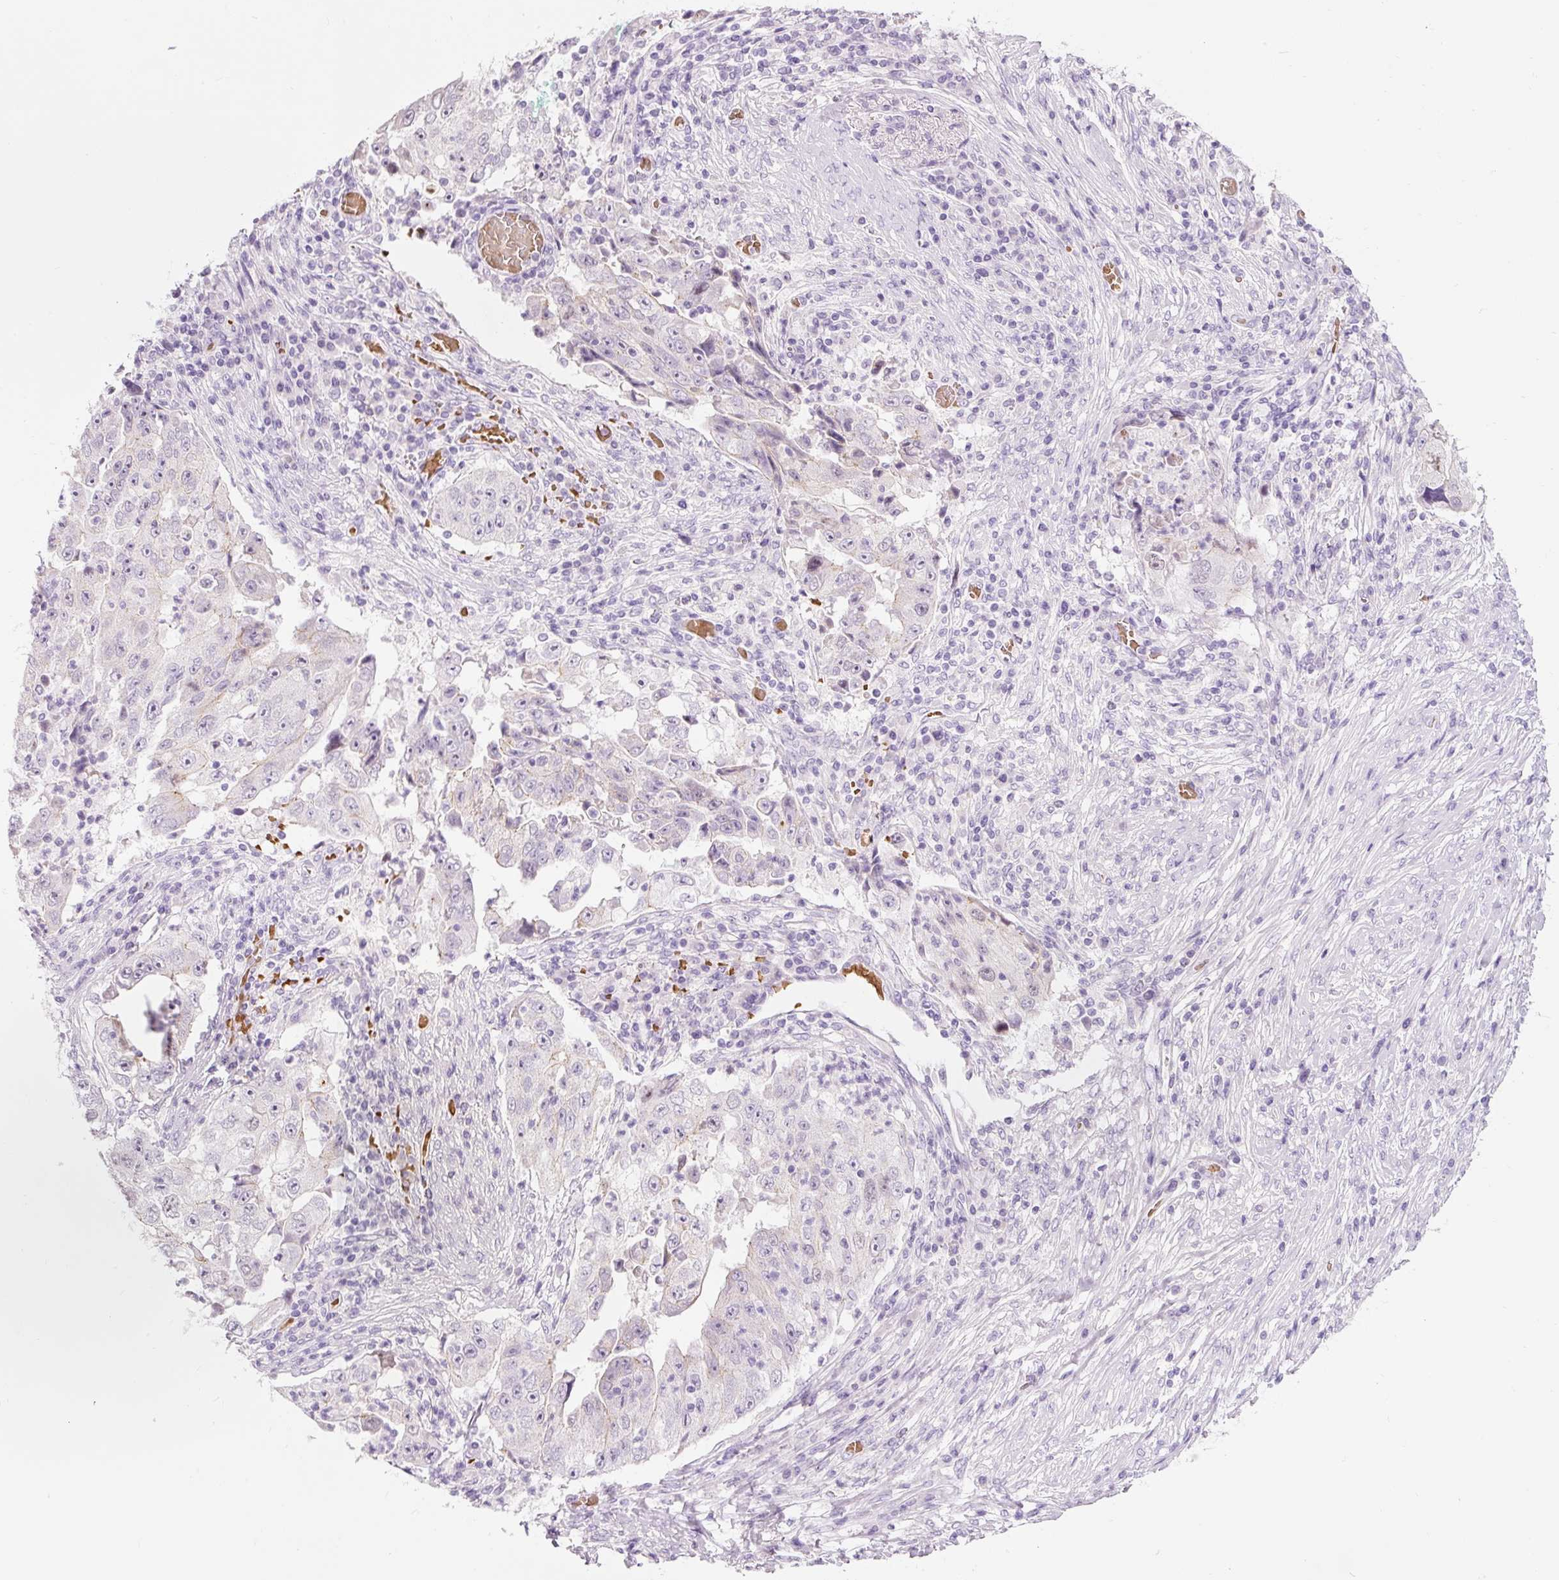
{"staining": {"intensity": "negative", "quantity": "none", "location": "none"}, "tissue": "lung cancer", "cell_type": "Tumor cells", "image_type": "cancer", "snomed": [{"axis": "morphology", "description": "Squamous cell carcinoma, NOS"}, {"axis": "topography", "description": "Lung"}], "caption": "This is a image of immunohistochemistry (IHC) staining of lung cancer (squamous cell carcinoma), which shows no positivity in tumor cells.", "gene": "DHRS11", "patient": {"sex": "male", "age": 64}}